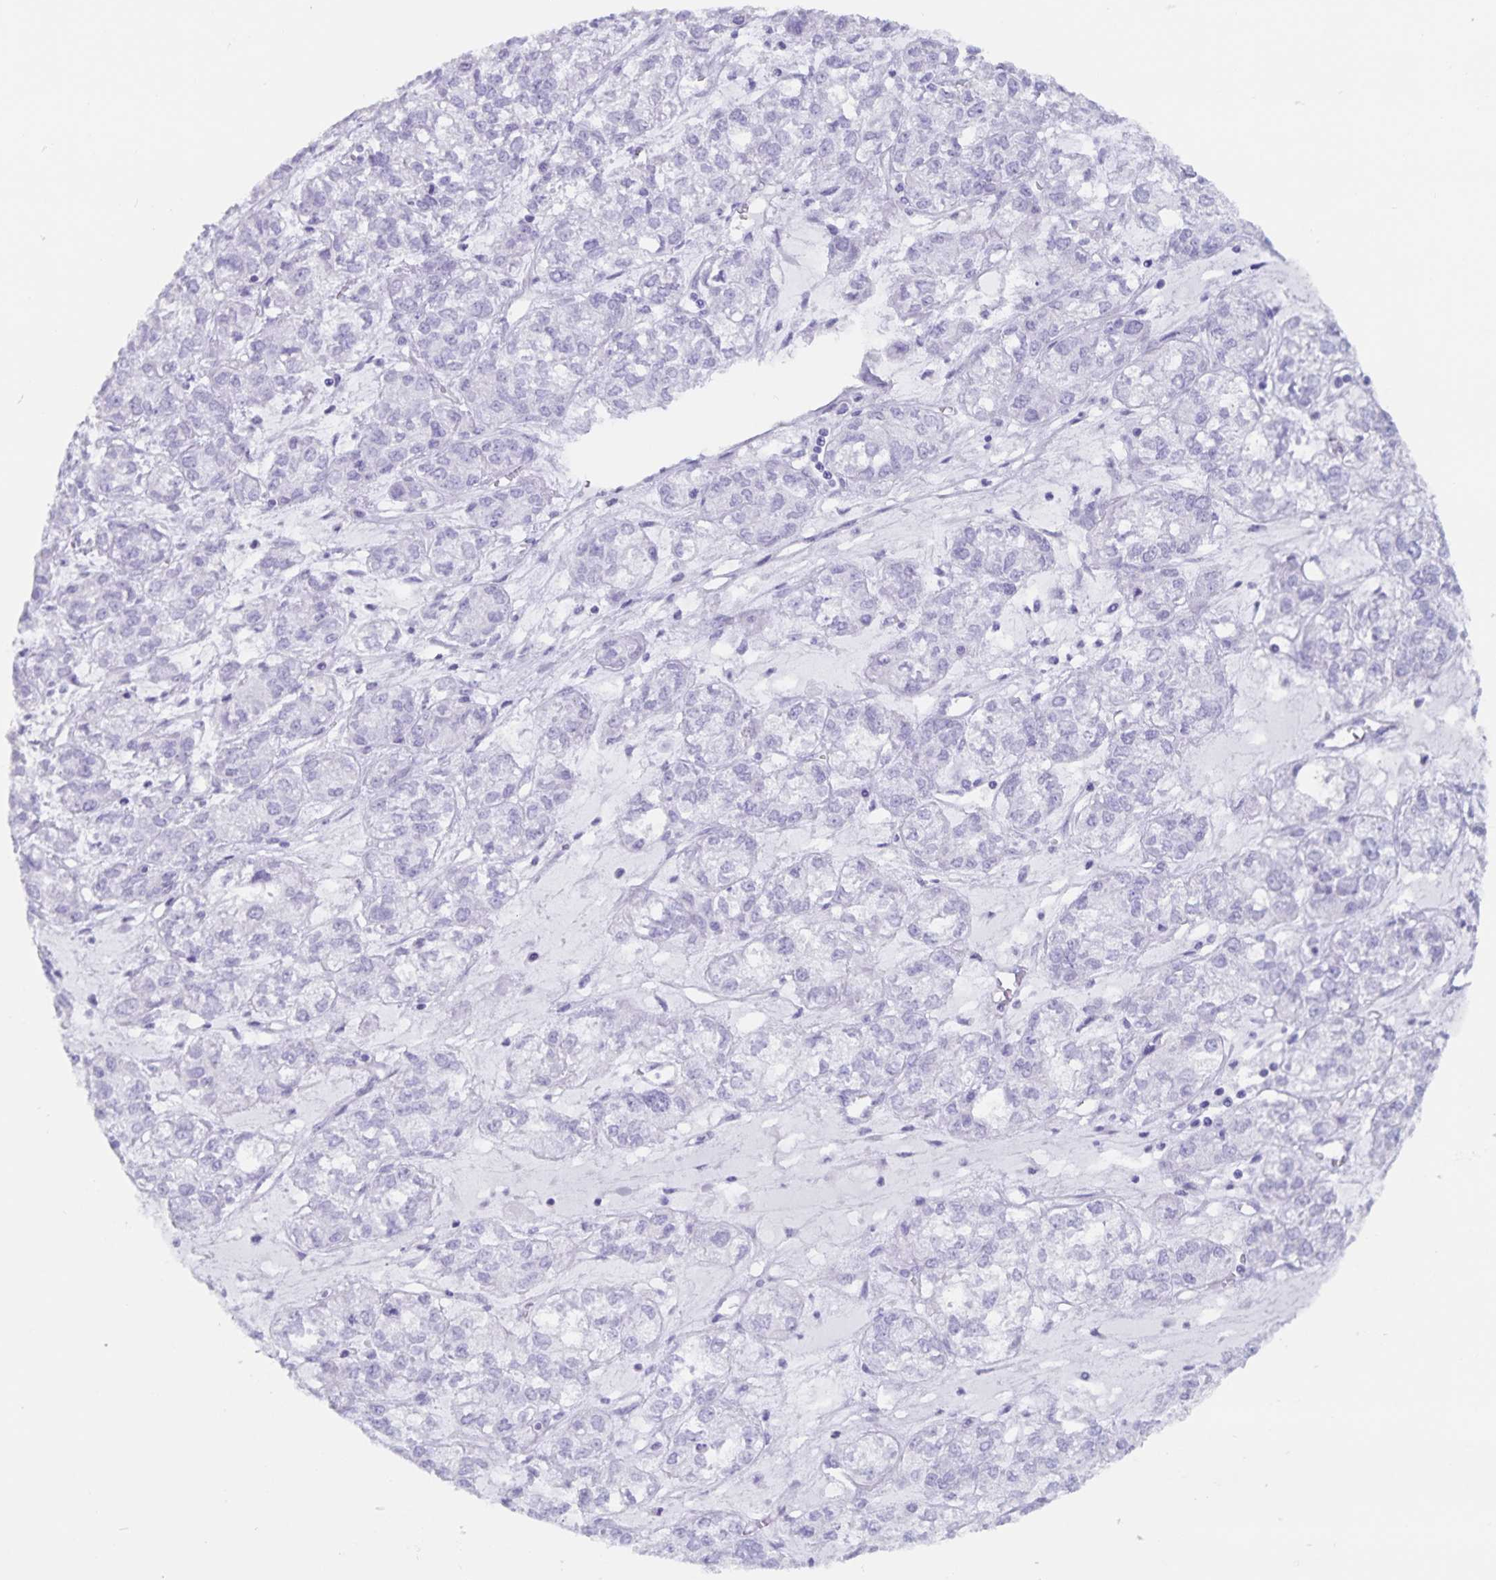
{"staining": {"intensity": "negative", "quantity": "none", "location": "none"}, "tissue": "ovarian cancer", "cell_type": "Tumor cells", "image_type": "cancer", "snomed": [{"axis": "morphology", "description": "Carcinoma, endometroid"}, {"axis": "topography", "description": "Ovary"}], "caption": "Immunohistochemistry of ovarian cancer reveals no expression in tumor cells.", "gene": "GPR137", "patient": {"sex": "female", "age": 64}}